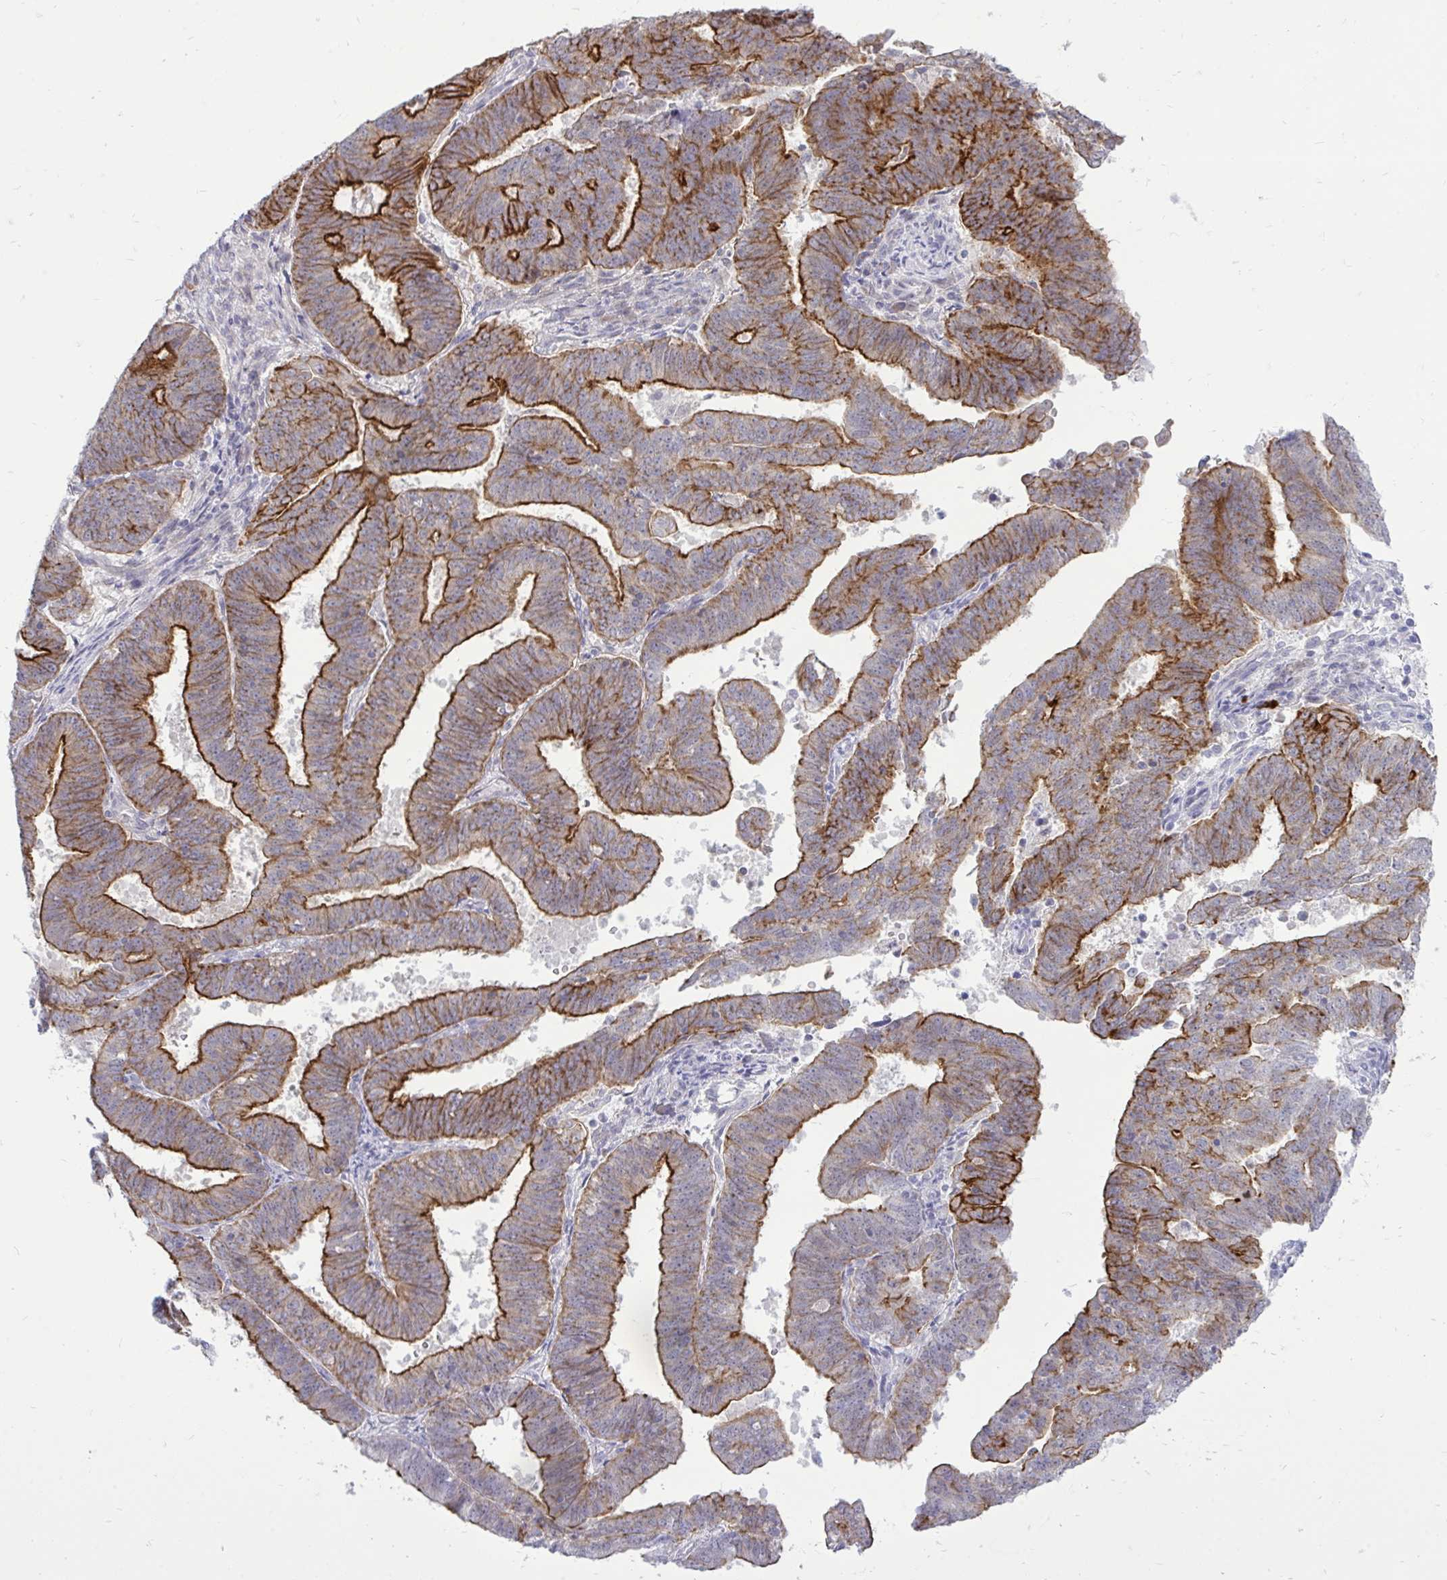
{"staining": {"intensity": "strong", "quantity": ">75%", "location": "cytoplasmic/membranous"}, "tissue": "endometrial cancer", "cell_type": "Tumor cells", "image_type": "cancer", "snomed": [{"axis": "morphology", "description": "Adenocarcinoma, NOS"}, {"axis": "topography", "description": "Endometrium"}], "caption": "Immunohistochemical staining of human endometrial adenocarcinoma exhibits high levels of strong cytoplasmic/membranous positivity in about >75% of tumor cells.", "gene": "SPTBN2", "patient": {"sex": "female", "age": 82}}